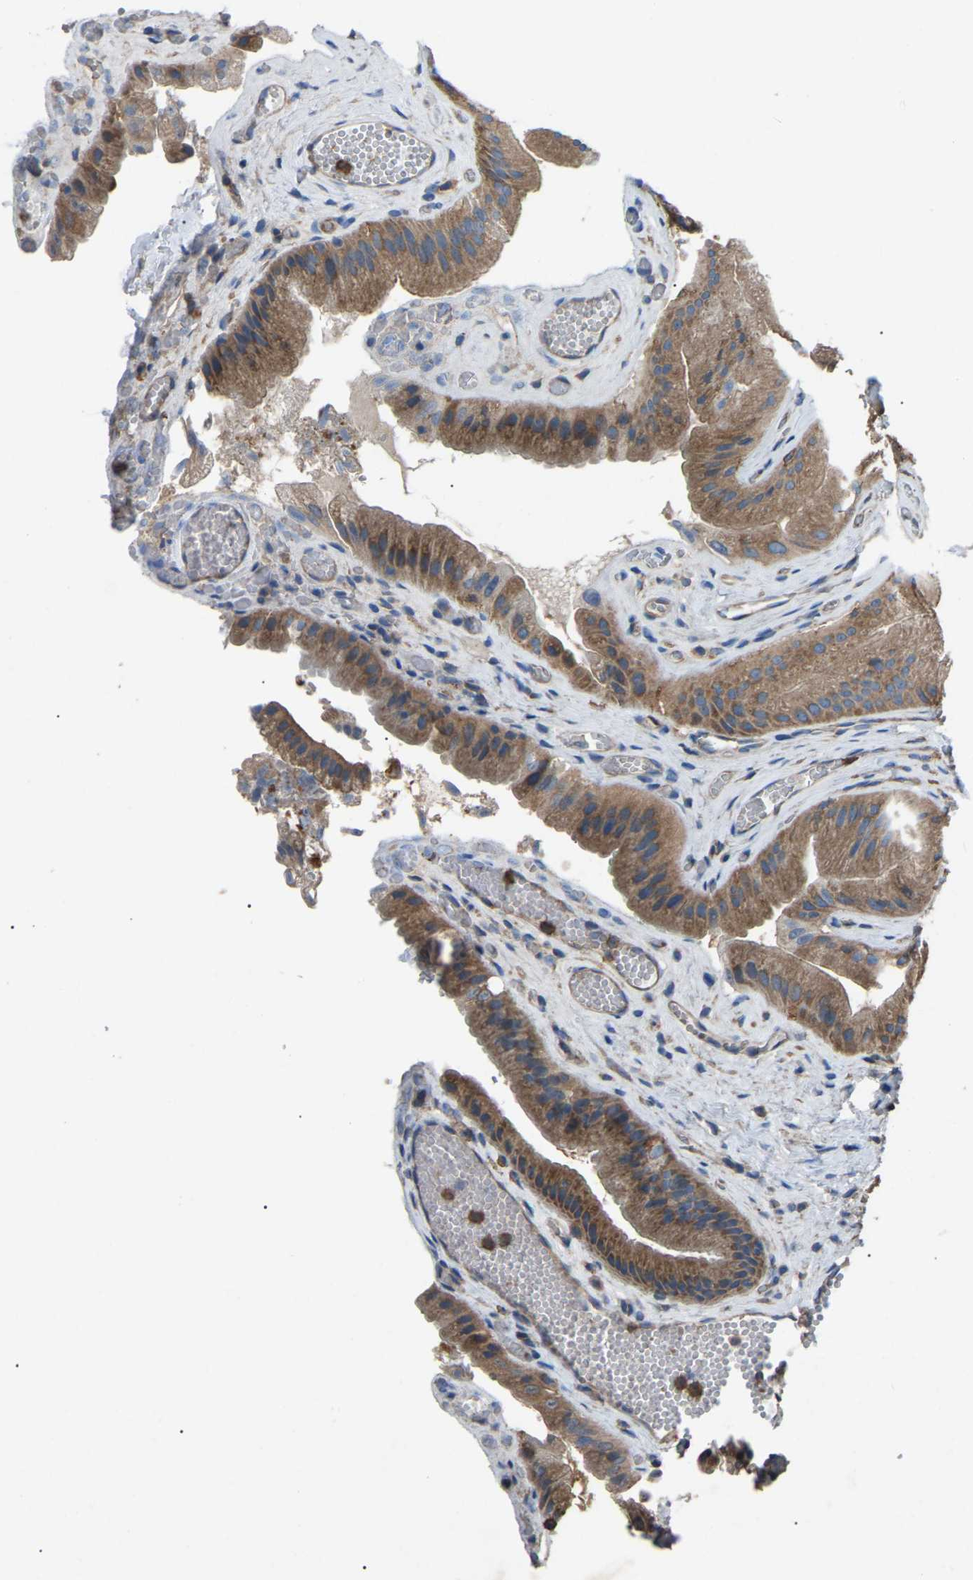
{"staining": {"intensity": "moderate", "quantity": ">75%", "location": "cytoplasmic/membranous"}, "tissue": "gallbladder", "cell_type": "Glandular cells", "image_type": "normal", "snomed": [{"axis": "morphology", "description": "Normal tissue, NOS"}, {"axis": "topography", "description": "Gallbladder"}], "caption": "Brown immunohistochemical staining in benign gallbladder exhibits moderate cytoplasmic/membranous staining in approximately >75% of glandular cells.", "gene": "AIMP1", "patient": {"sex": "male", "age": 49}}